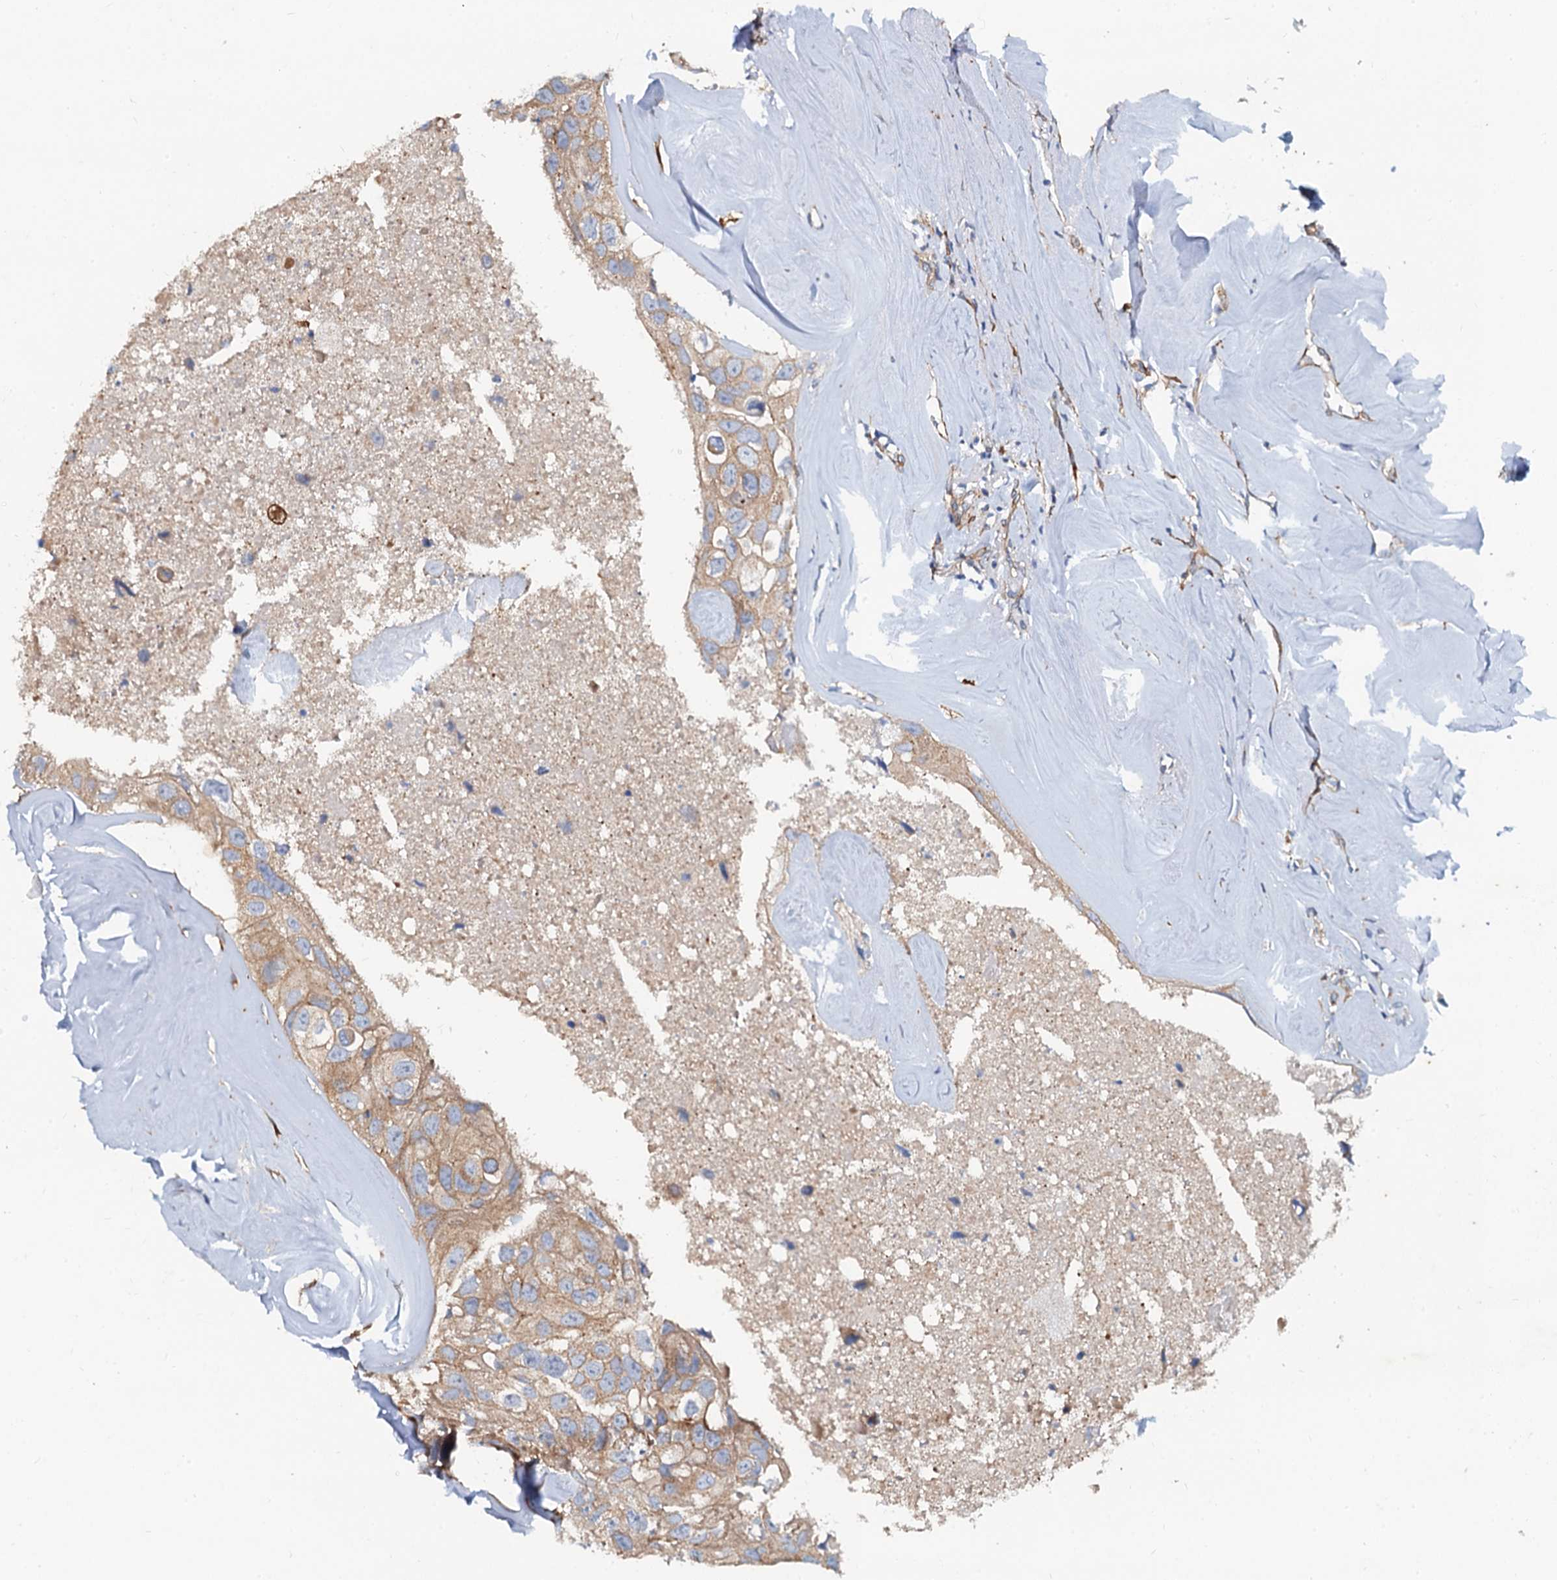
{"staining": {"intensity": "moderate", "quantity": ">75%", "location": "cytoplasmic/membranous"}, "tissue": "head and neck cancer", "cell_type": "Tumor cells", "image_type": "cancer", "snomed": [{"axis": "morphology", "description": "Adenocarcinoma, NOS"}, {"axis": "morphology", "description": "Adenocarcinoma, metastatic, NOS"}, {"axis": "topography", "description": "Head-Neck"}], "caption": "Human adenocarcinoma (head and neck) stained with a brown dye exhibits moderate cytoplasmic/membranous positive staining in approximately >75% of tumor cells.", "gene": "NGRN", "patient": {"sex": "male", "age": 75}}